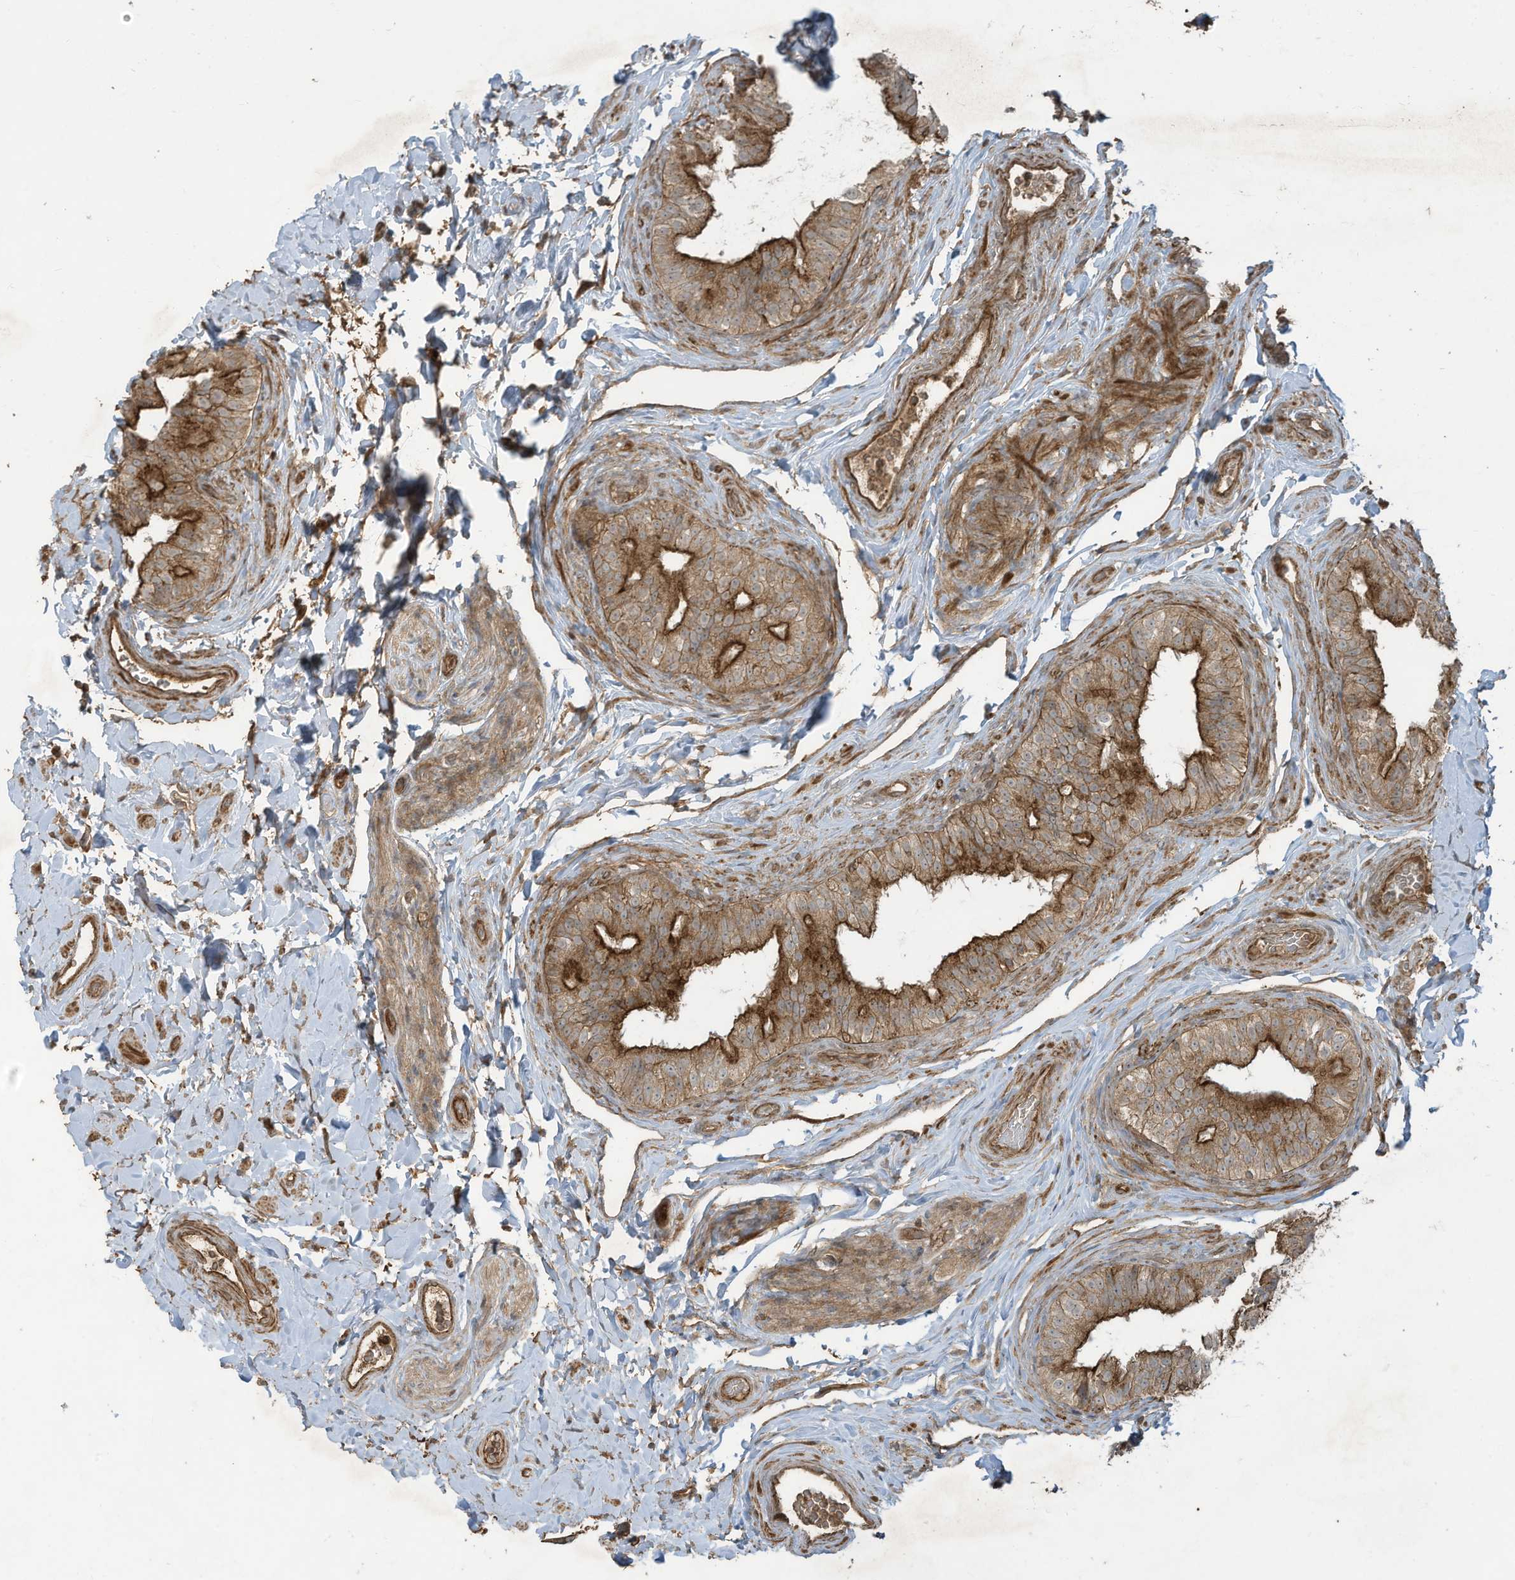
{"staining": {"intensity": "strong", "quantity": ">75%", "location": "cytoplasmic/membranous"}, "tissue": "epididymis", "cell_type": "Glandular cells", "image_type": "normal", "snomed": [{"axis": "morphology", "description": "Normal tissue, NOS"}, {"axis": "topography", "description": "Epididymis"}], "caption": "A histopathology image of human epididymis stained for a protein demonstrates strong cytoplasmic/membranous brown staining in glandular cells. Immunohistochemistry (ihc) stains the protein in brown and the nuclei are stained blue.", "gene": "DDIT4", "patient": {"sex": "male", "age": 49}}